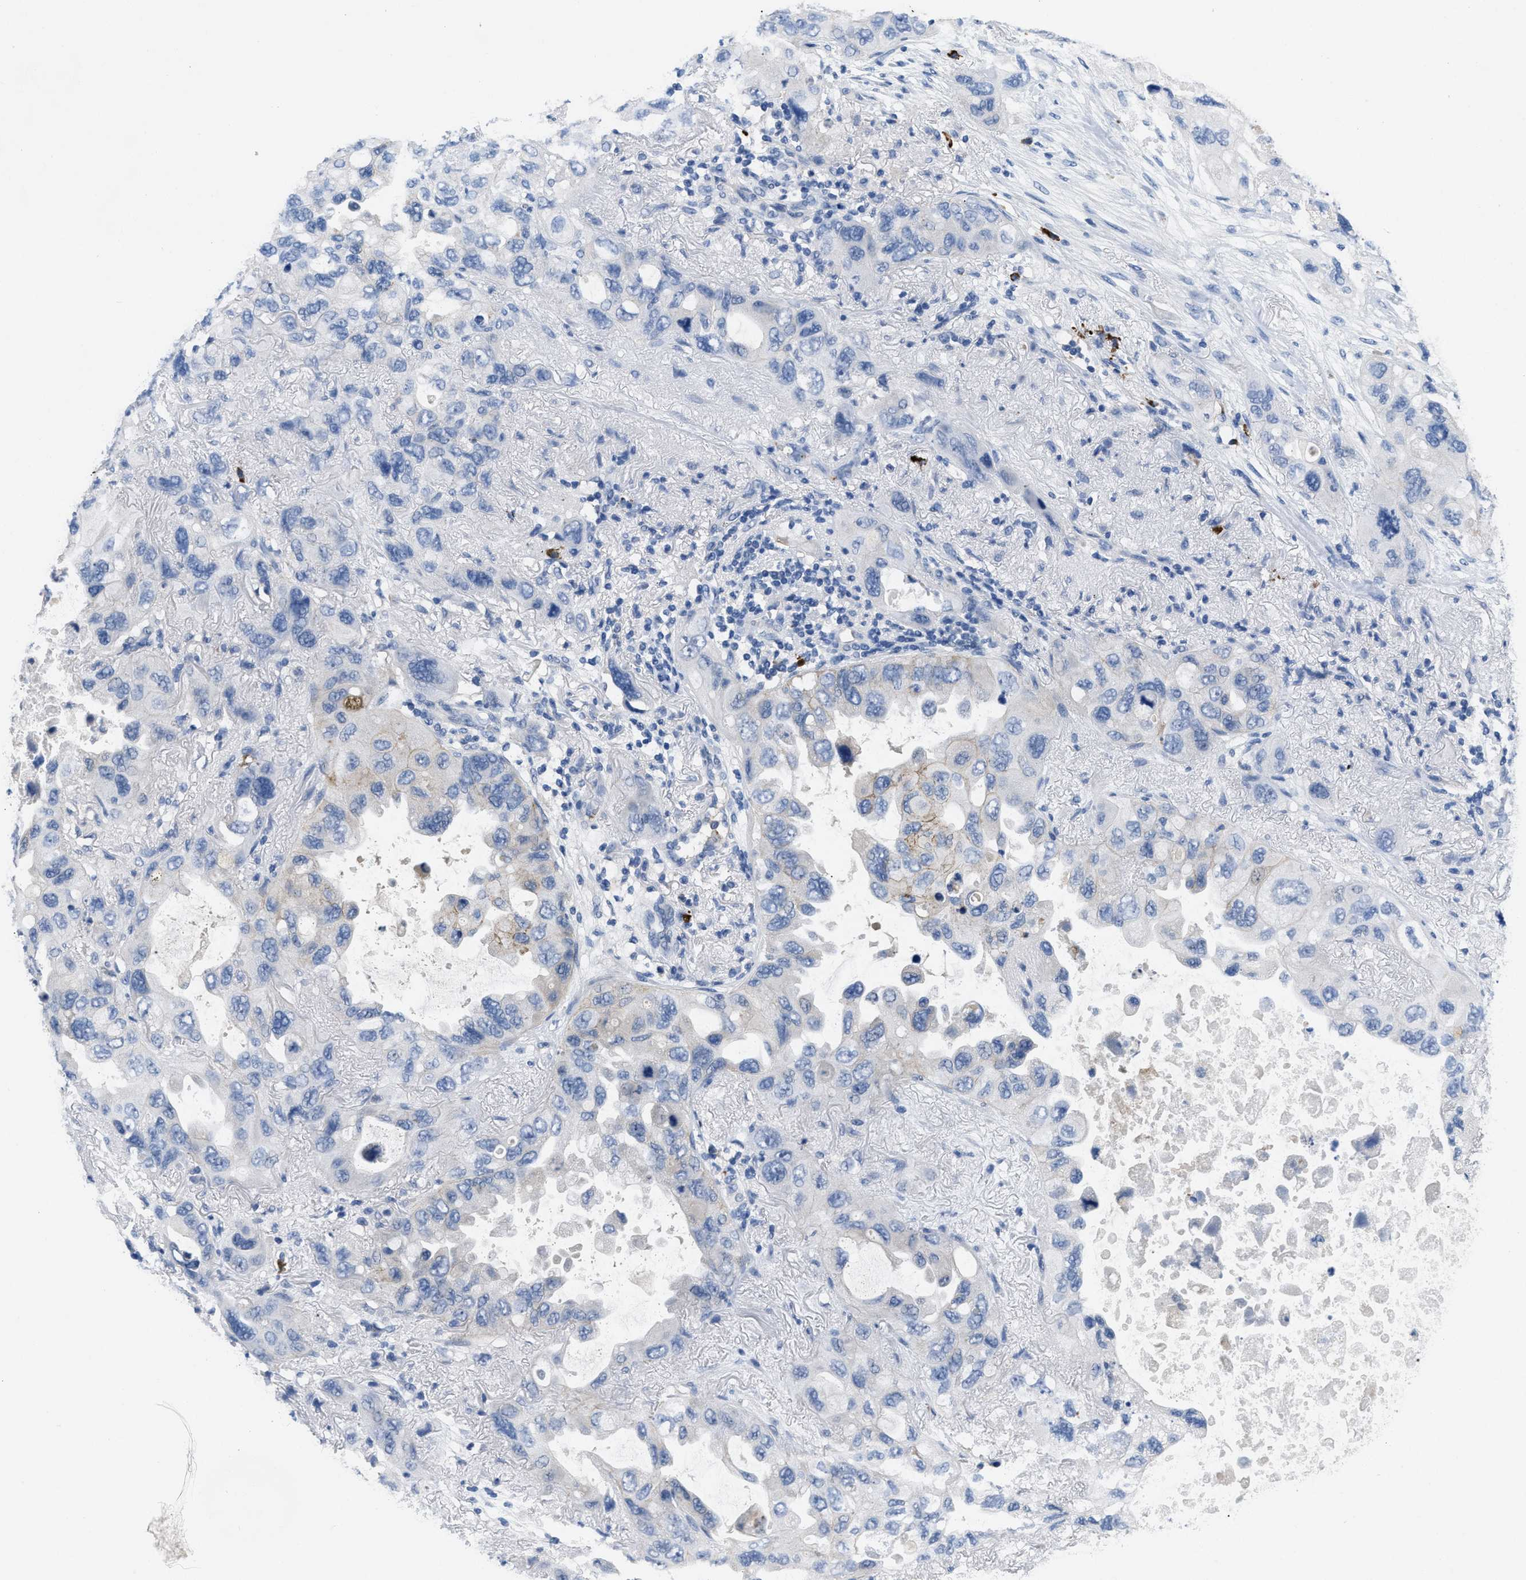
{"staining": {"intensity": "negative", "quantity": "none", "location": "none"}, "tissue": "lung cancer", "cell_type": "Tumor cells", "image_type": "cancer", "snomed": [{"axis": "morphology", "description": "Squamous cell carcinoma, NOS"}, {"axis": "topography", "description": "Lung"}], "caption": "There is no significant staining in tumor cells of lung squamous cell carcinoma. (DAB immunohistochemistry (IHC), high magnification).", "gene": "FGF18", "patient": {"sex": "female", "age": 73}}